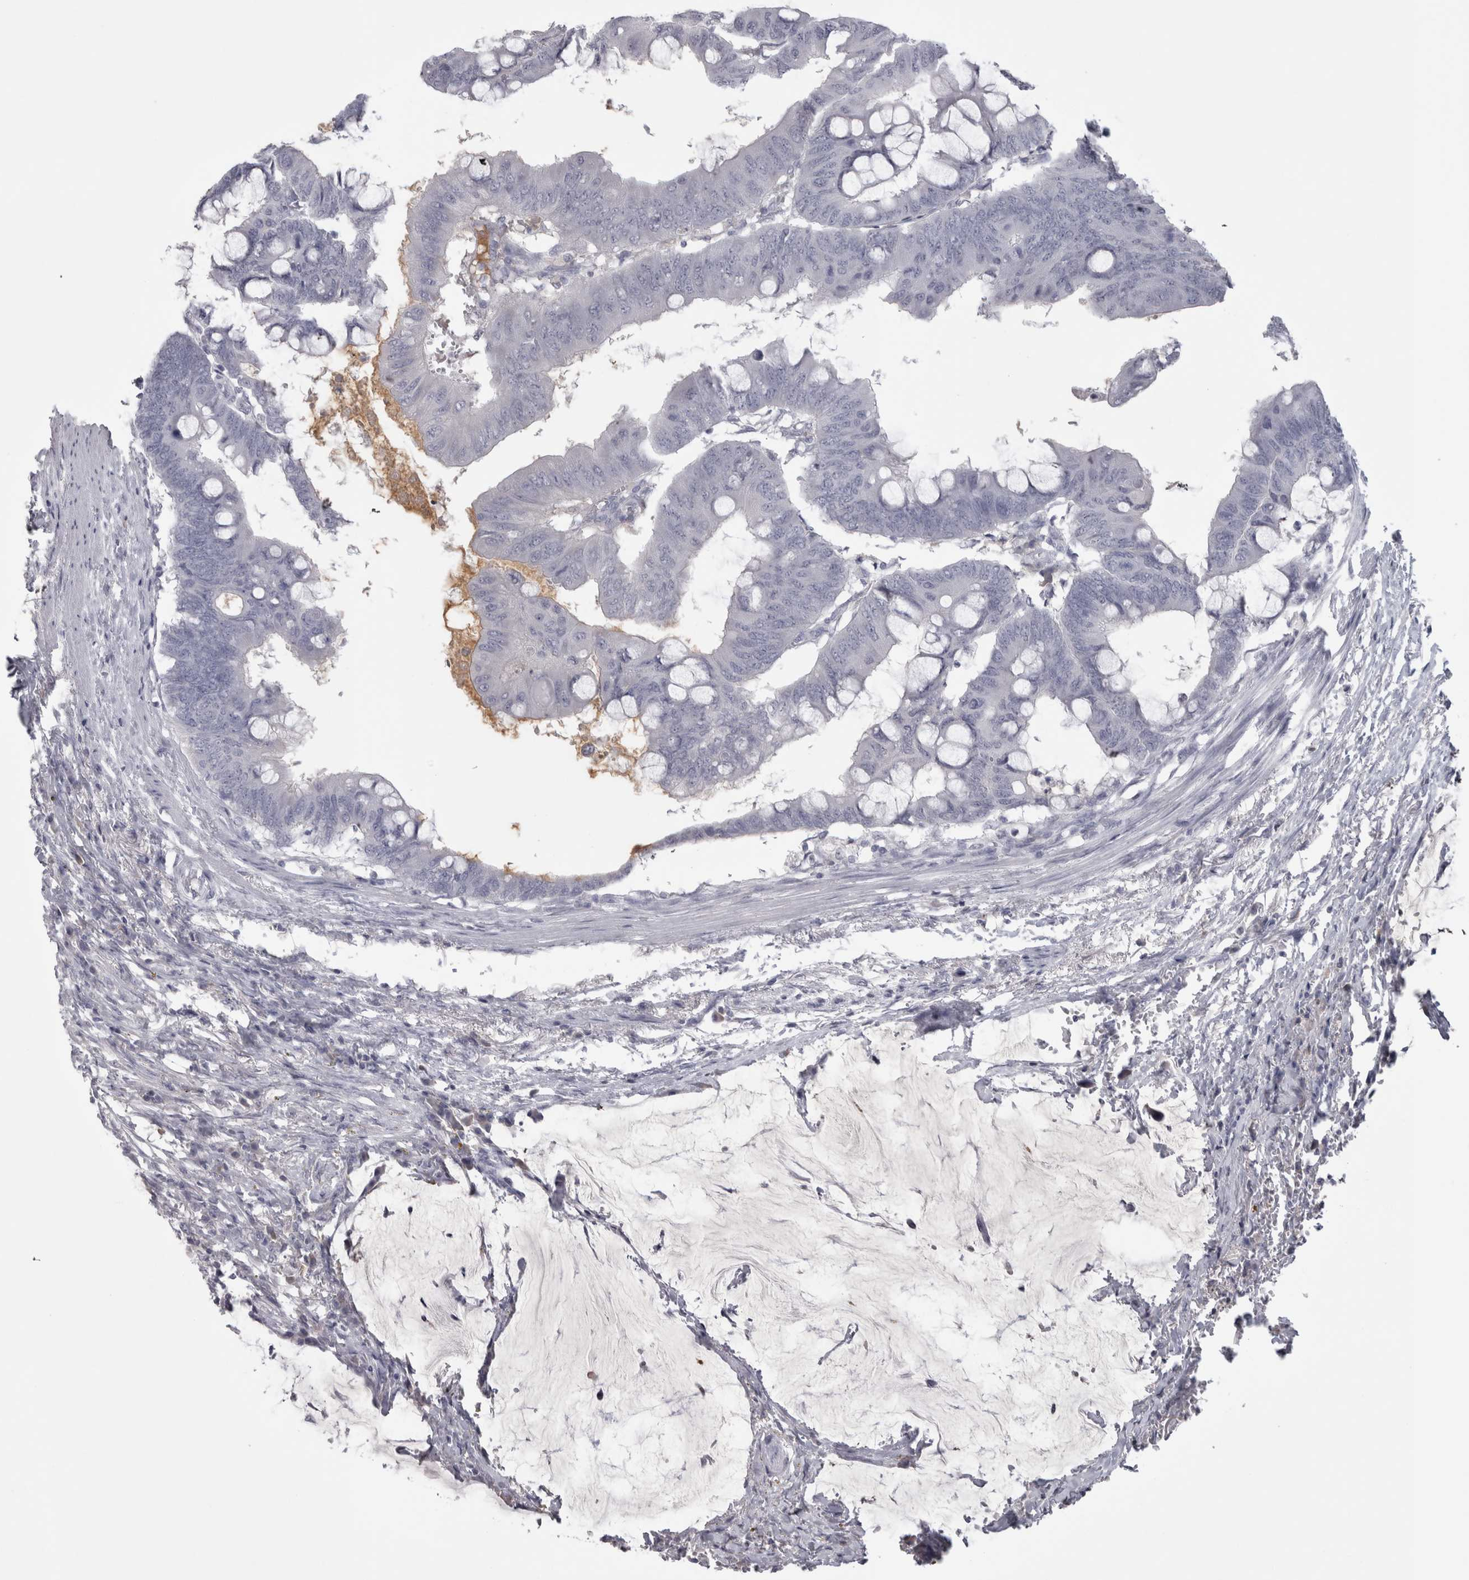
{"staining": {"intensity": "negative", "quantity": "none", "location": "none"}, "tissue": "colorectal cancer", "cell_type": "Tumor cells", "image_type": "cancer", "snomed": [{"axis": "morphology", "description": "Normal tissue, NOS"}, {"axis": "morphology", "description": "Adenocarcinoma, NOS"}, {"axis": "topography", "description": "Rectum"}, {"axis": "topography", "description": "Peripheral nerve tissue"}], "caption": "Immunohistochemistry (IHC) histopathology image of neoplastic tissue: colorectal cancer stained with DAB (3,3'-diaminobenzidine) reveals no significant protein expression in tumor cells.", "gene": "SAA4", "patient": {"sex": "male", "age": 92}}